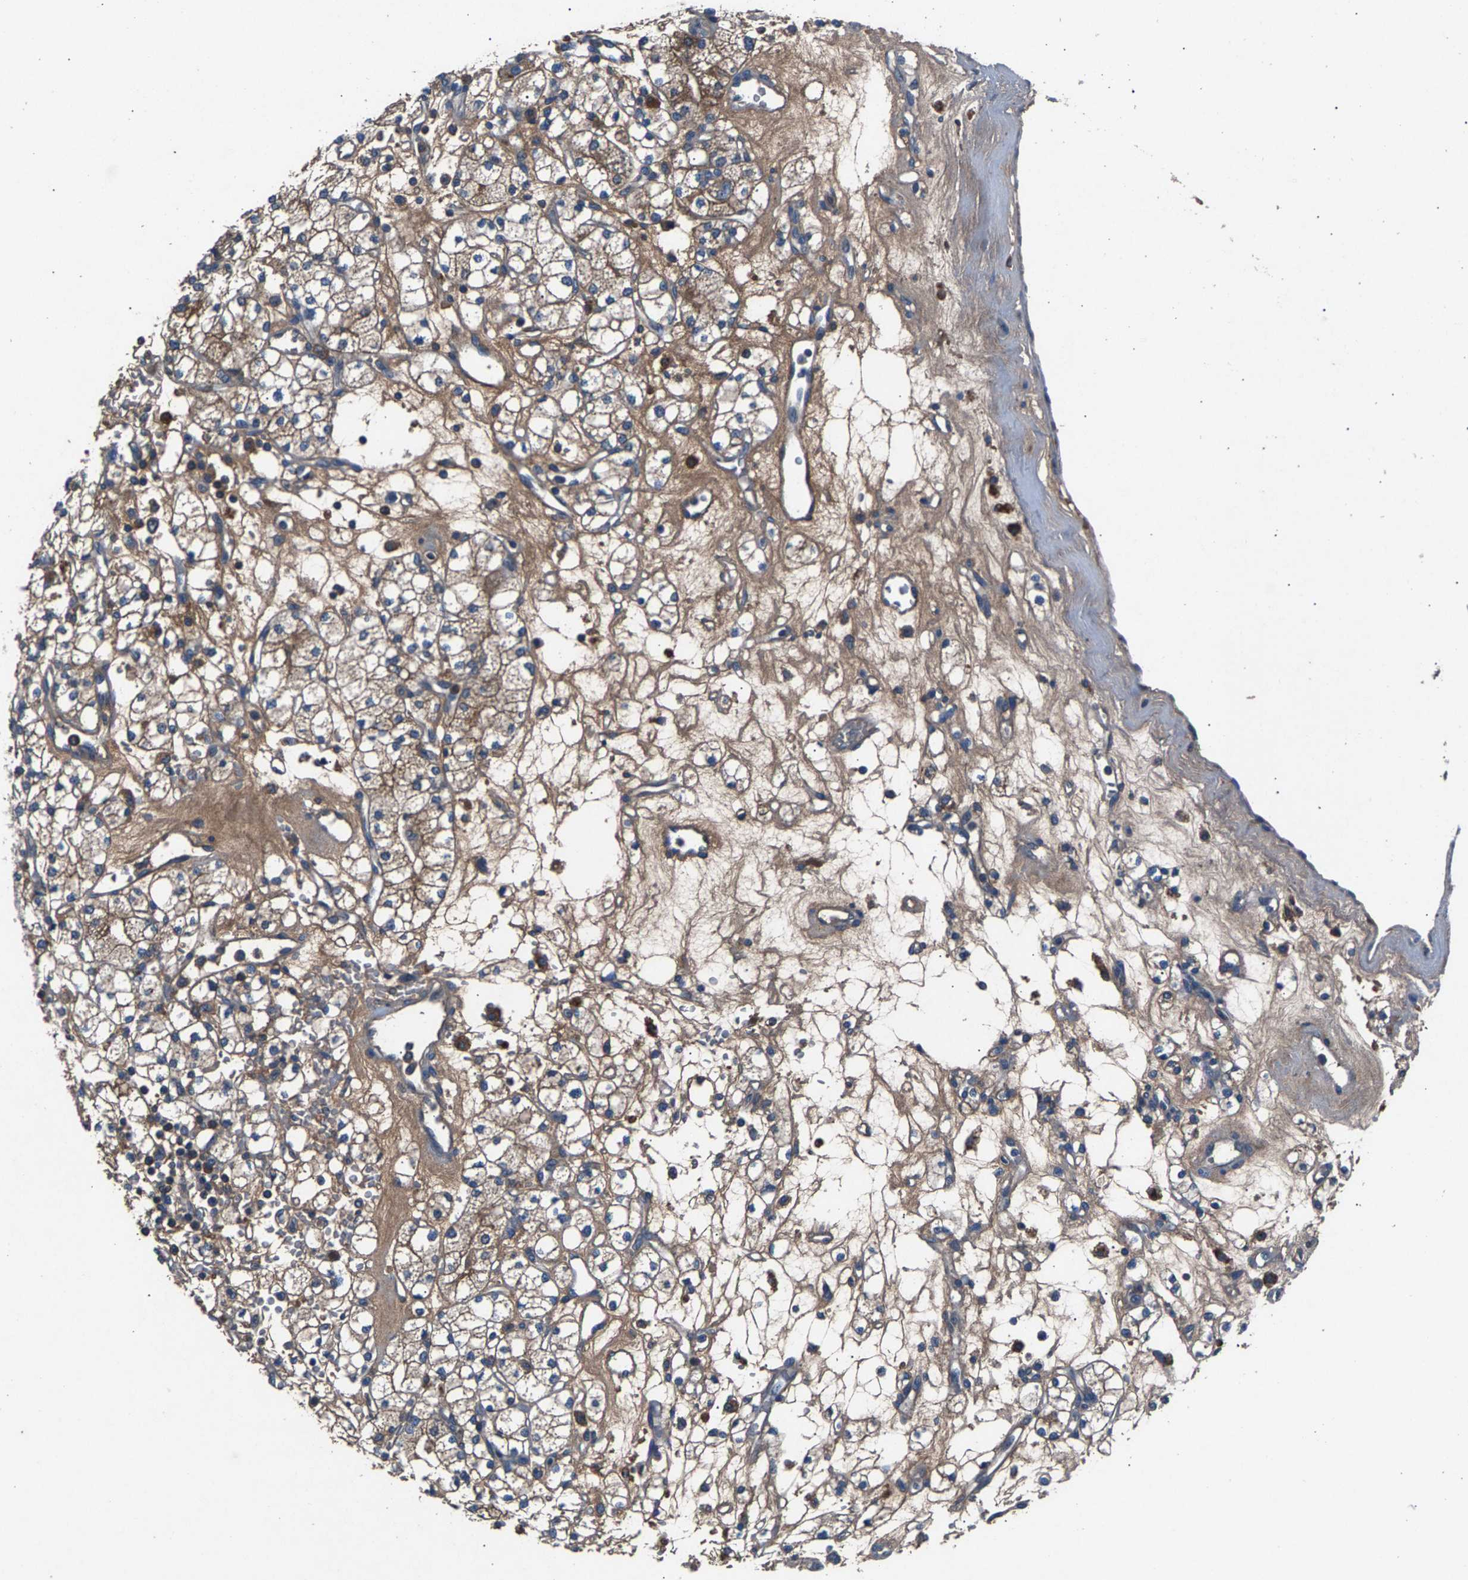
{"staining": {"intensity": "moderate", "quantity": ">75%", "location": "cytoplasmic/membranous"}, "tissue": "renal cancer", "cell_type": "Tumor cells", "image_type": "cancer", "snomed": [{"axis": "morphology", "description": "Adenocarcinoma, NOS"}, {"axis": "topography", "description": "Kidney"}], "caption": "The image demonstrates staining of renal cancer, revealing moderate cytoplasmic/membranous protein staining (brown color) within tumor cells.", "gene": "PRXL2C", "patient": {"sex": "male", "age": 77}}